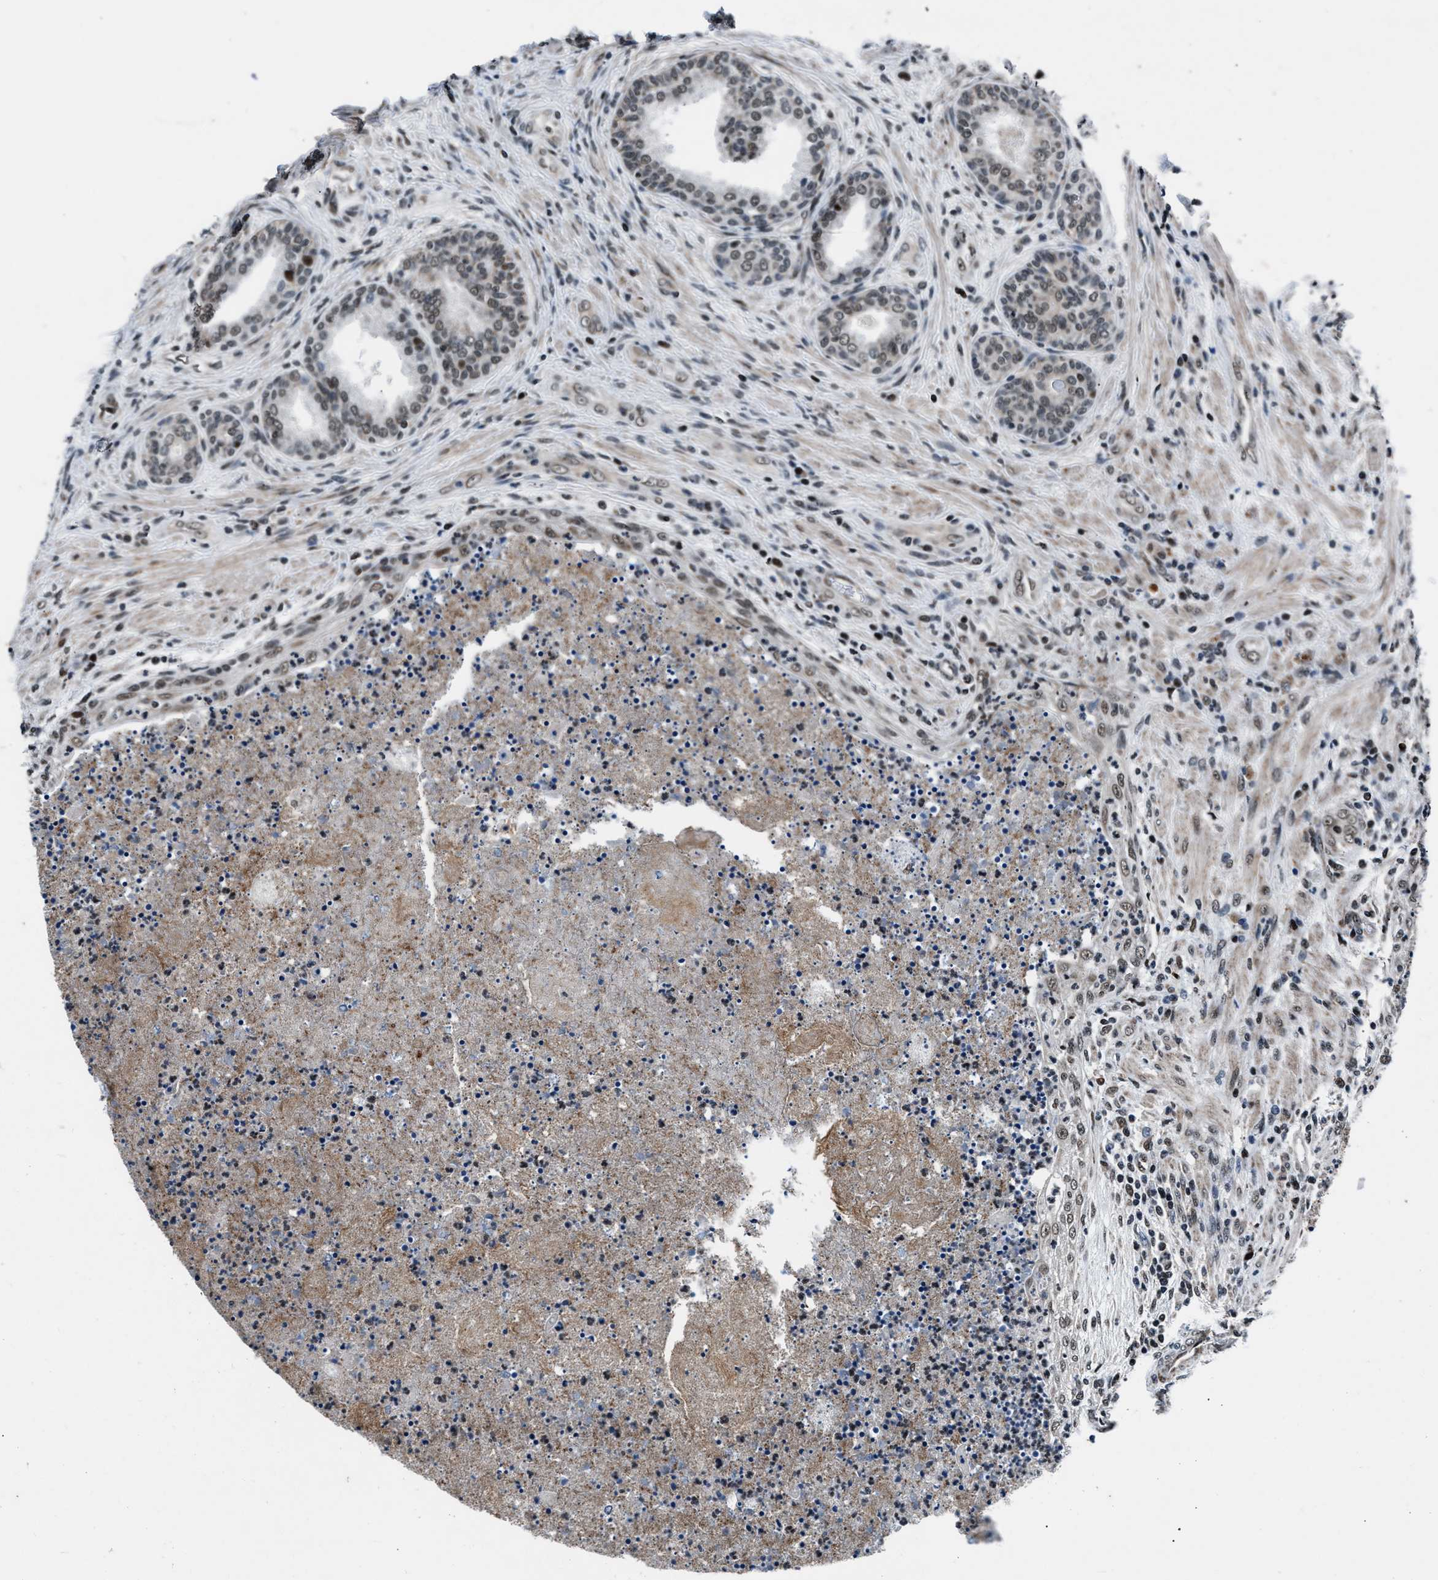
{"staining": {"intensity": "weak", "quantity": ">75%", "location": "nuclear"}, "tissue": "prostate", "cell_type": "Glandular cells", "image_type": "normal", "snomed": [{"axis": "morphology", "description": "Normal tissue, NOS"}, {"axis": "topography", "description": "Prostate"}], "caption": "Prostate stained for a protein (brown) reveals weak nuclear positive expression in about >75% of glandular cells.", "gene": "PRRC2B", "patient": {"sex": "male", "age": 76}}